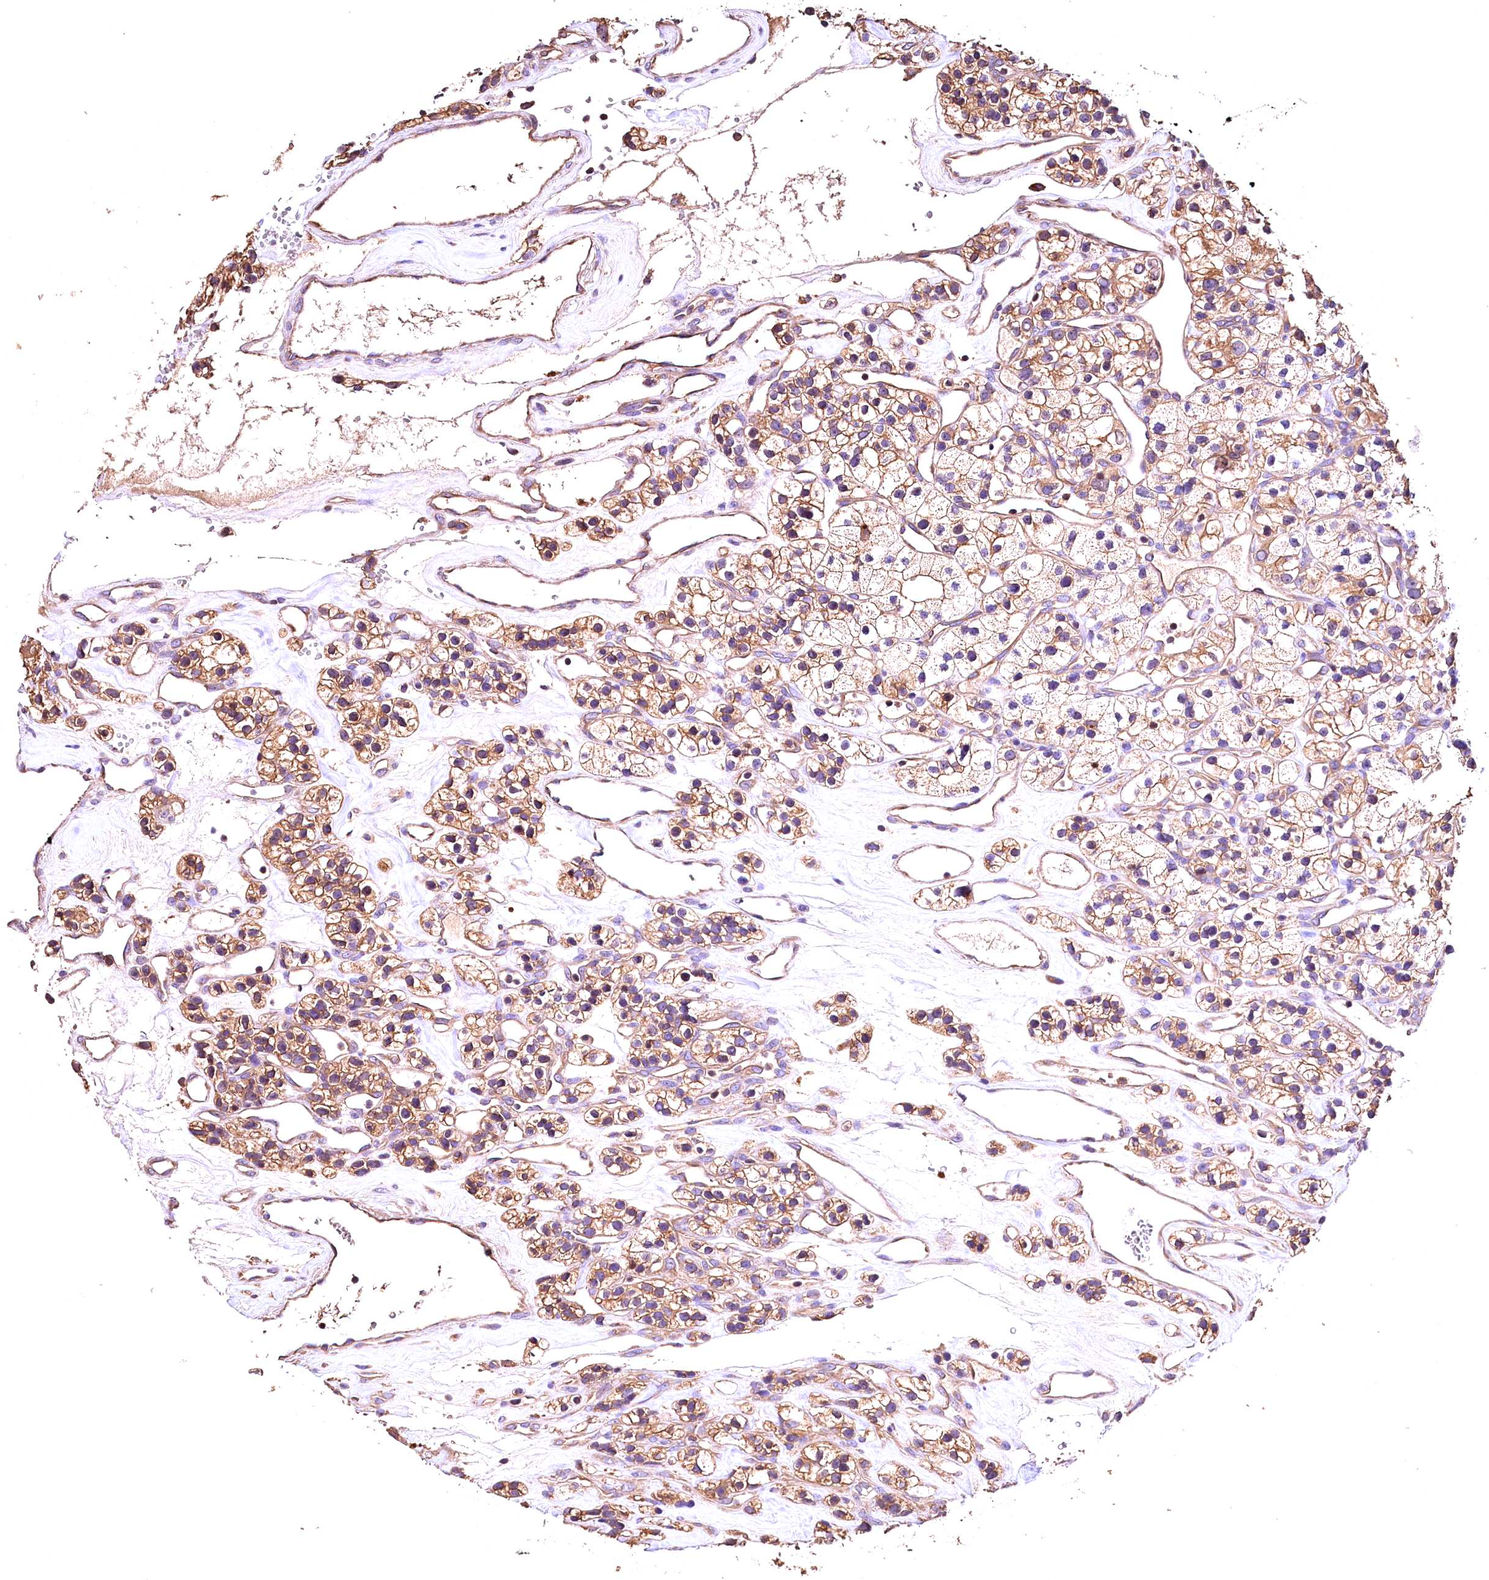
{"staining": {"intensity": "moderate", "quantity": ">75%", "location": "cytoplasmic/membranous"}, "tissue": "renal cancer", "cell_type": "Tumor cells", "image_type": "cancer", "snomed": [{"axis": "morphology", "description": "Adenocarcinoma, NOS"}, {"axis": "topography", "description": "Kidney"}], "caption": "A high-resolution photomicrograph shows immunohistochemistry (IHC) staining of renal cancer, which shows moderate cytoplasmic/membranous expression in approximately >75% of tumor cells.", "gene": "OAS3", "patient": {"sex": "female", "age": 57}}